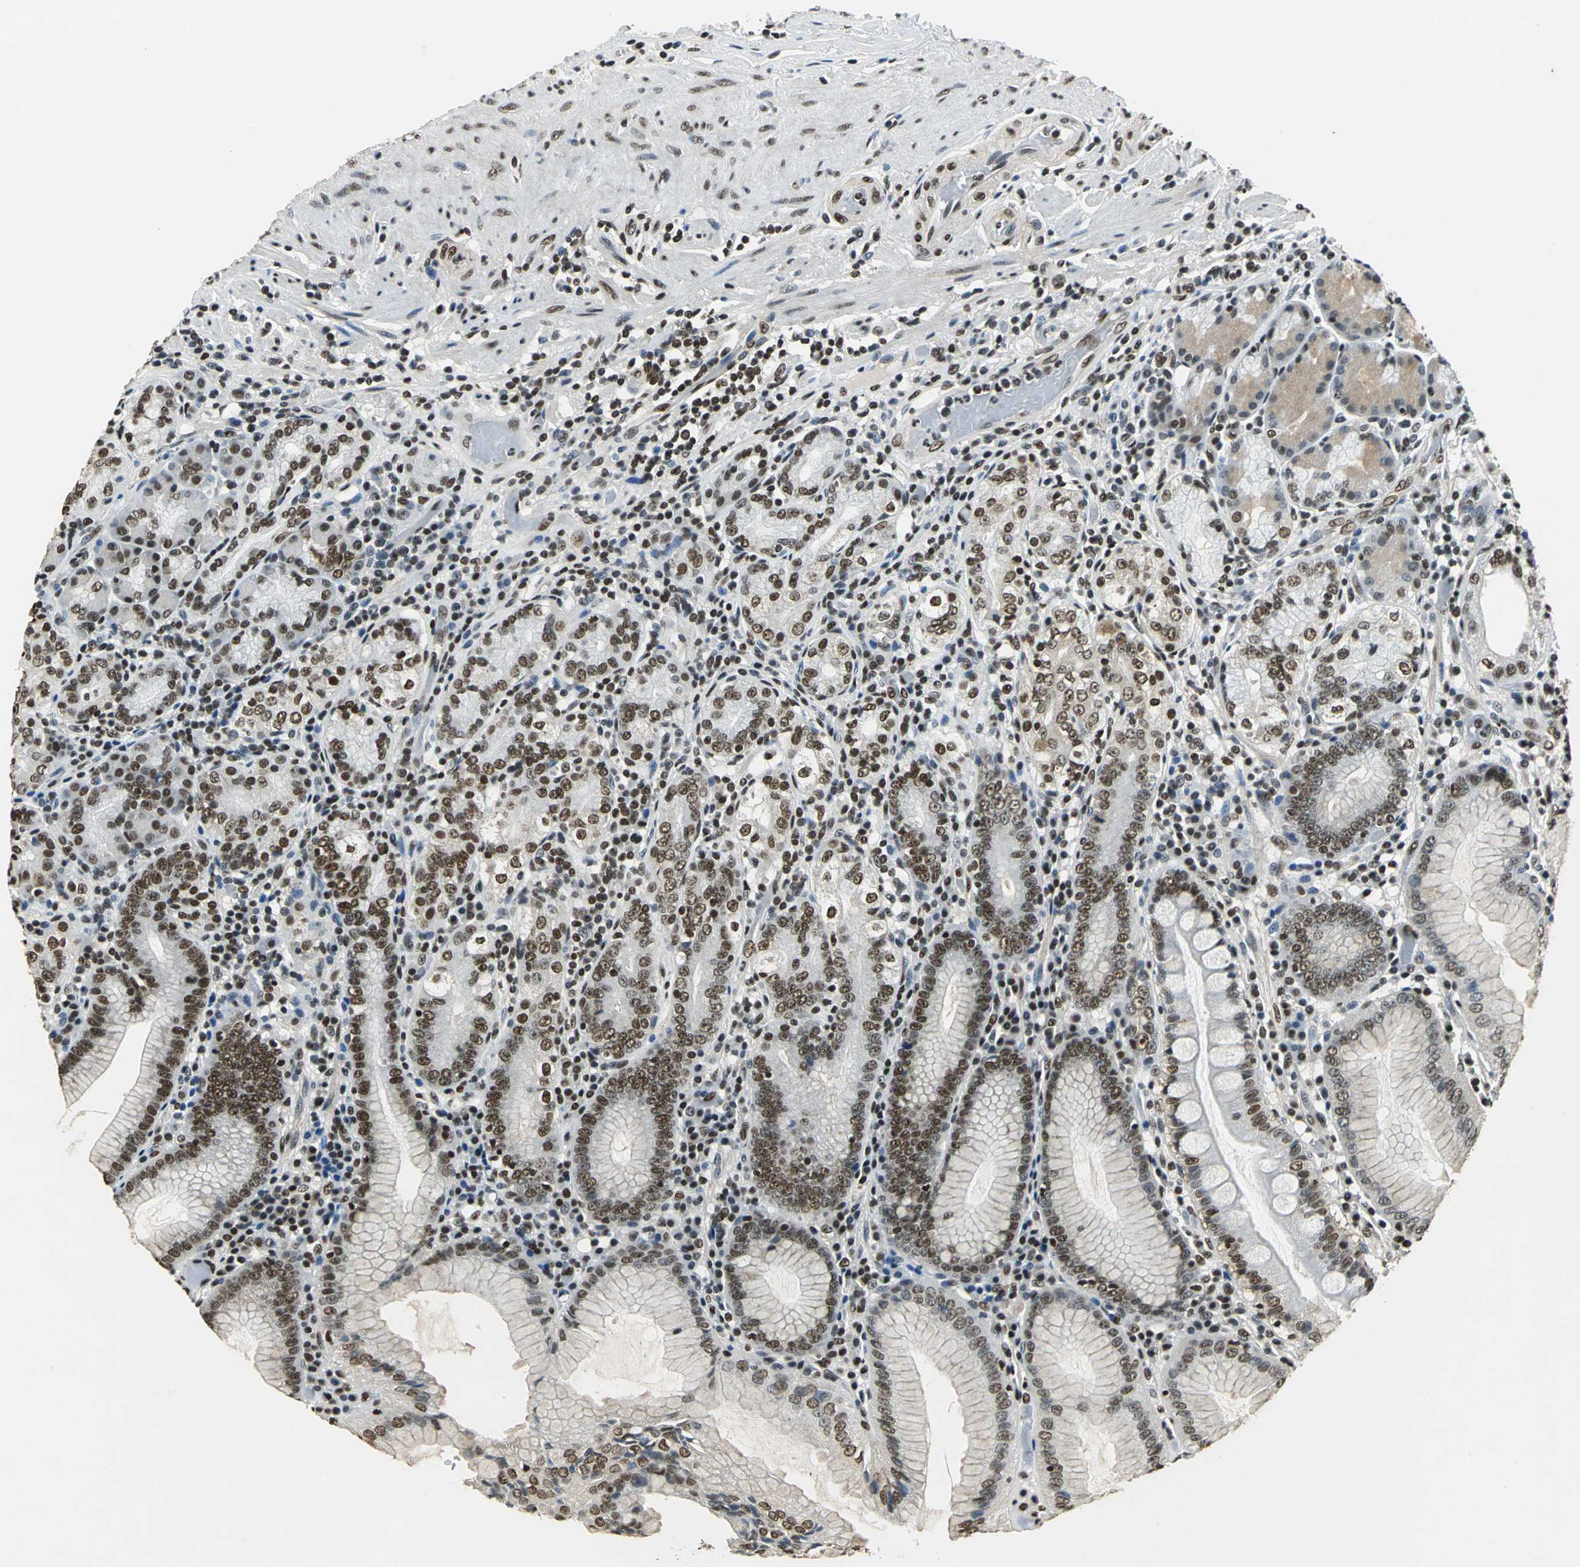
{"staining": {"intensity": "strong", "quantity": ">75%", "location": "nuclear"}, "tissue": "stomach", "cell_type": "Glandular cells", "image_type": "normal", "snomed": [{"axis": "morphology", "description": "Normal tissue, NOS"}, {"axis": "topography", "description": "Stomach, lower"}], "caption": "This image displays unremarkable stomach stained with IHC to label a protein in brown. The nuclear of glandular cells show strong positivity for the protein. Nuclei are counter-stained blue.", "gene": "RBM14", "patient": {"sex": "female", "age": 76}}